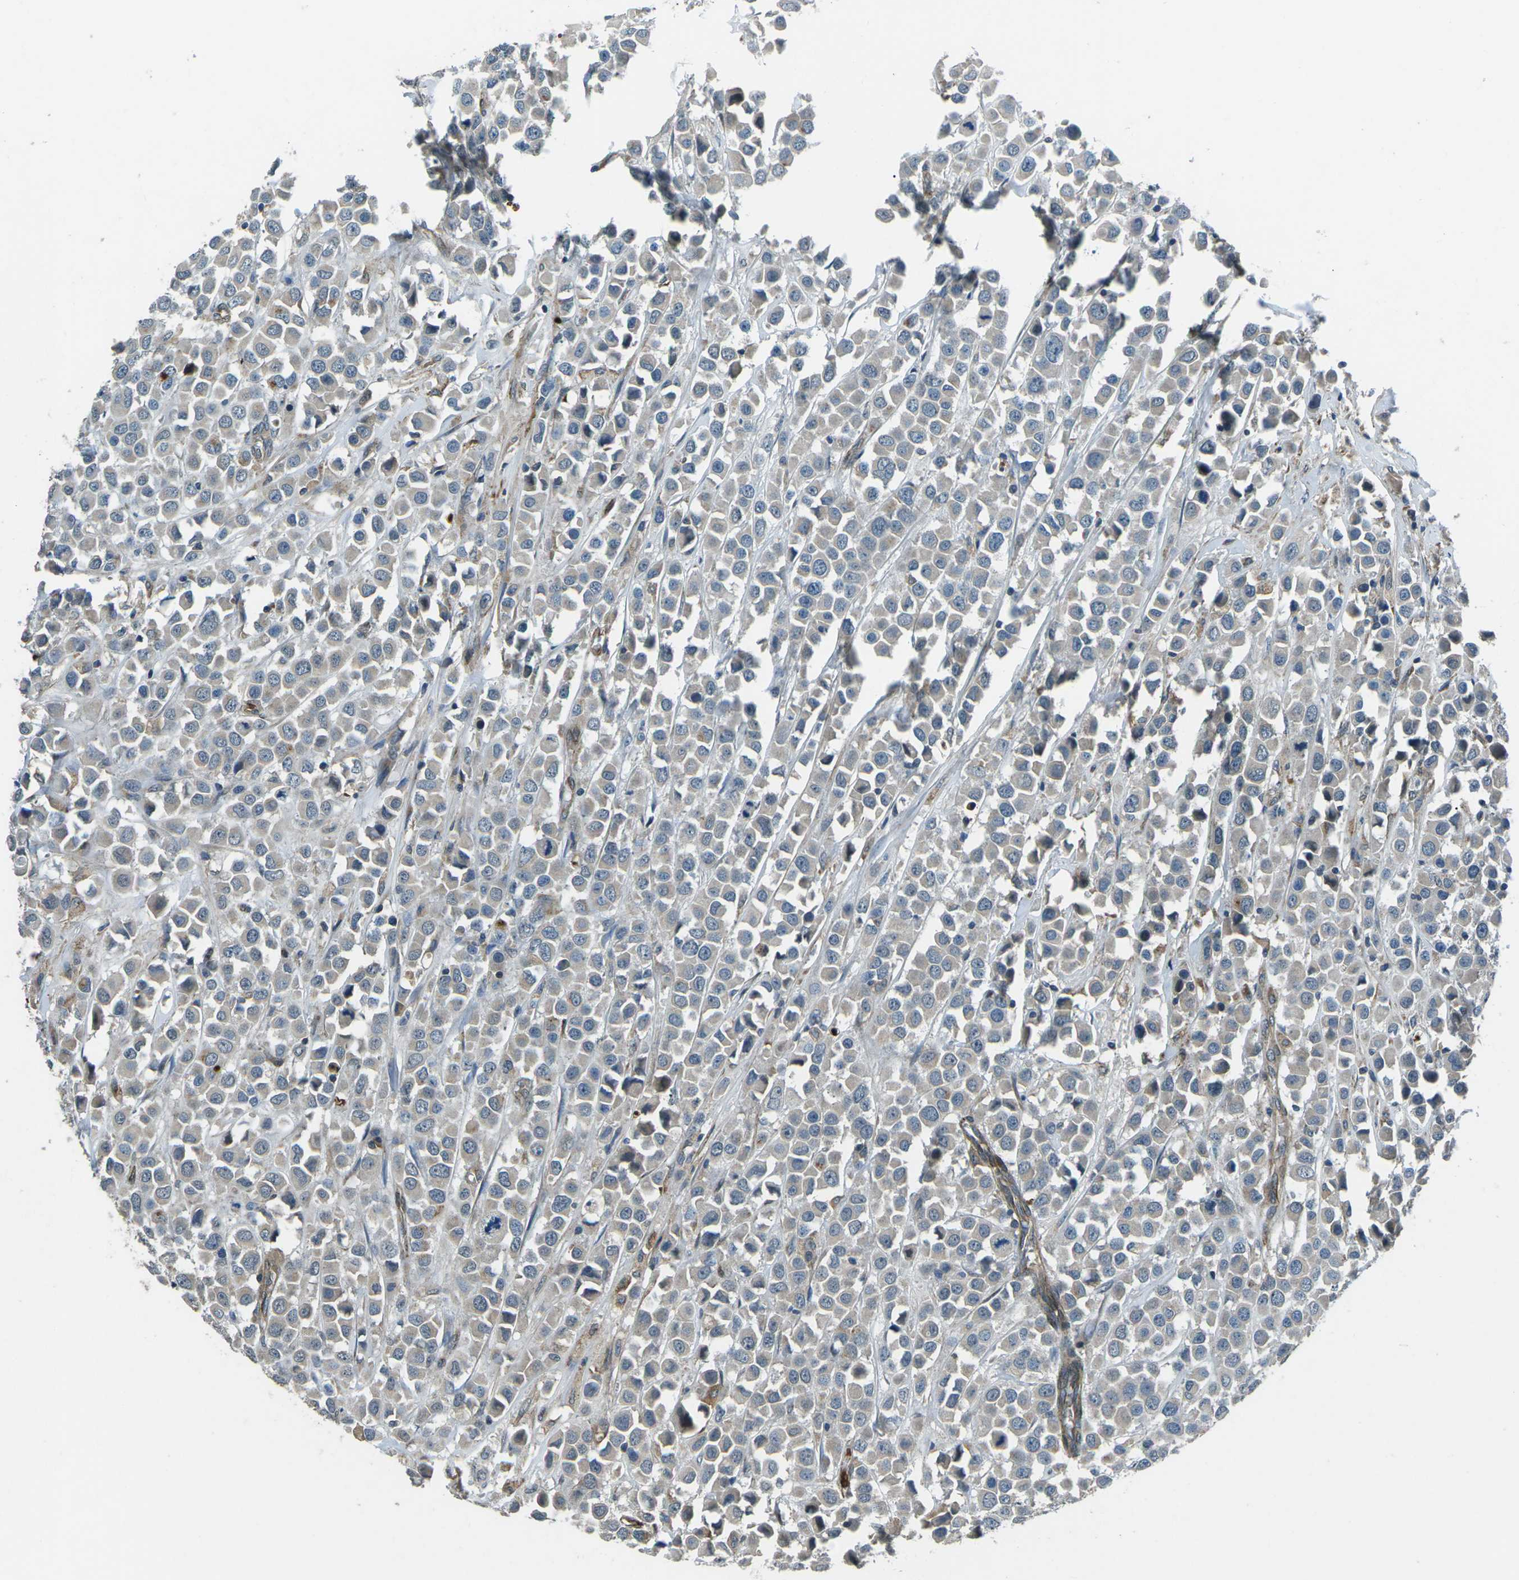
{"staining": {"intensity": "weak", "quantity": ">75%", "location": "cytoplasmic/membranous"}, "tissue": "breast cancer", "cell_type": "Tumor cells", "image_type": "cancer", "snomed": [{"axis": "morphology", "description": "Duct carcinoma"}, {"axis": "topography", "description": "Breast"}], "caption": "DAB immunohistochemical staining of intraductal carcinoma (breast) shows weak cytoplasmic/membranous protein expression in approximately >75% of tumor cells.", "gene": "AFAP1", "patient": {"sex": "female", "age": 61}}